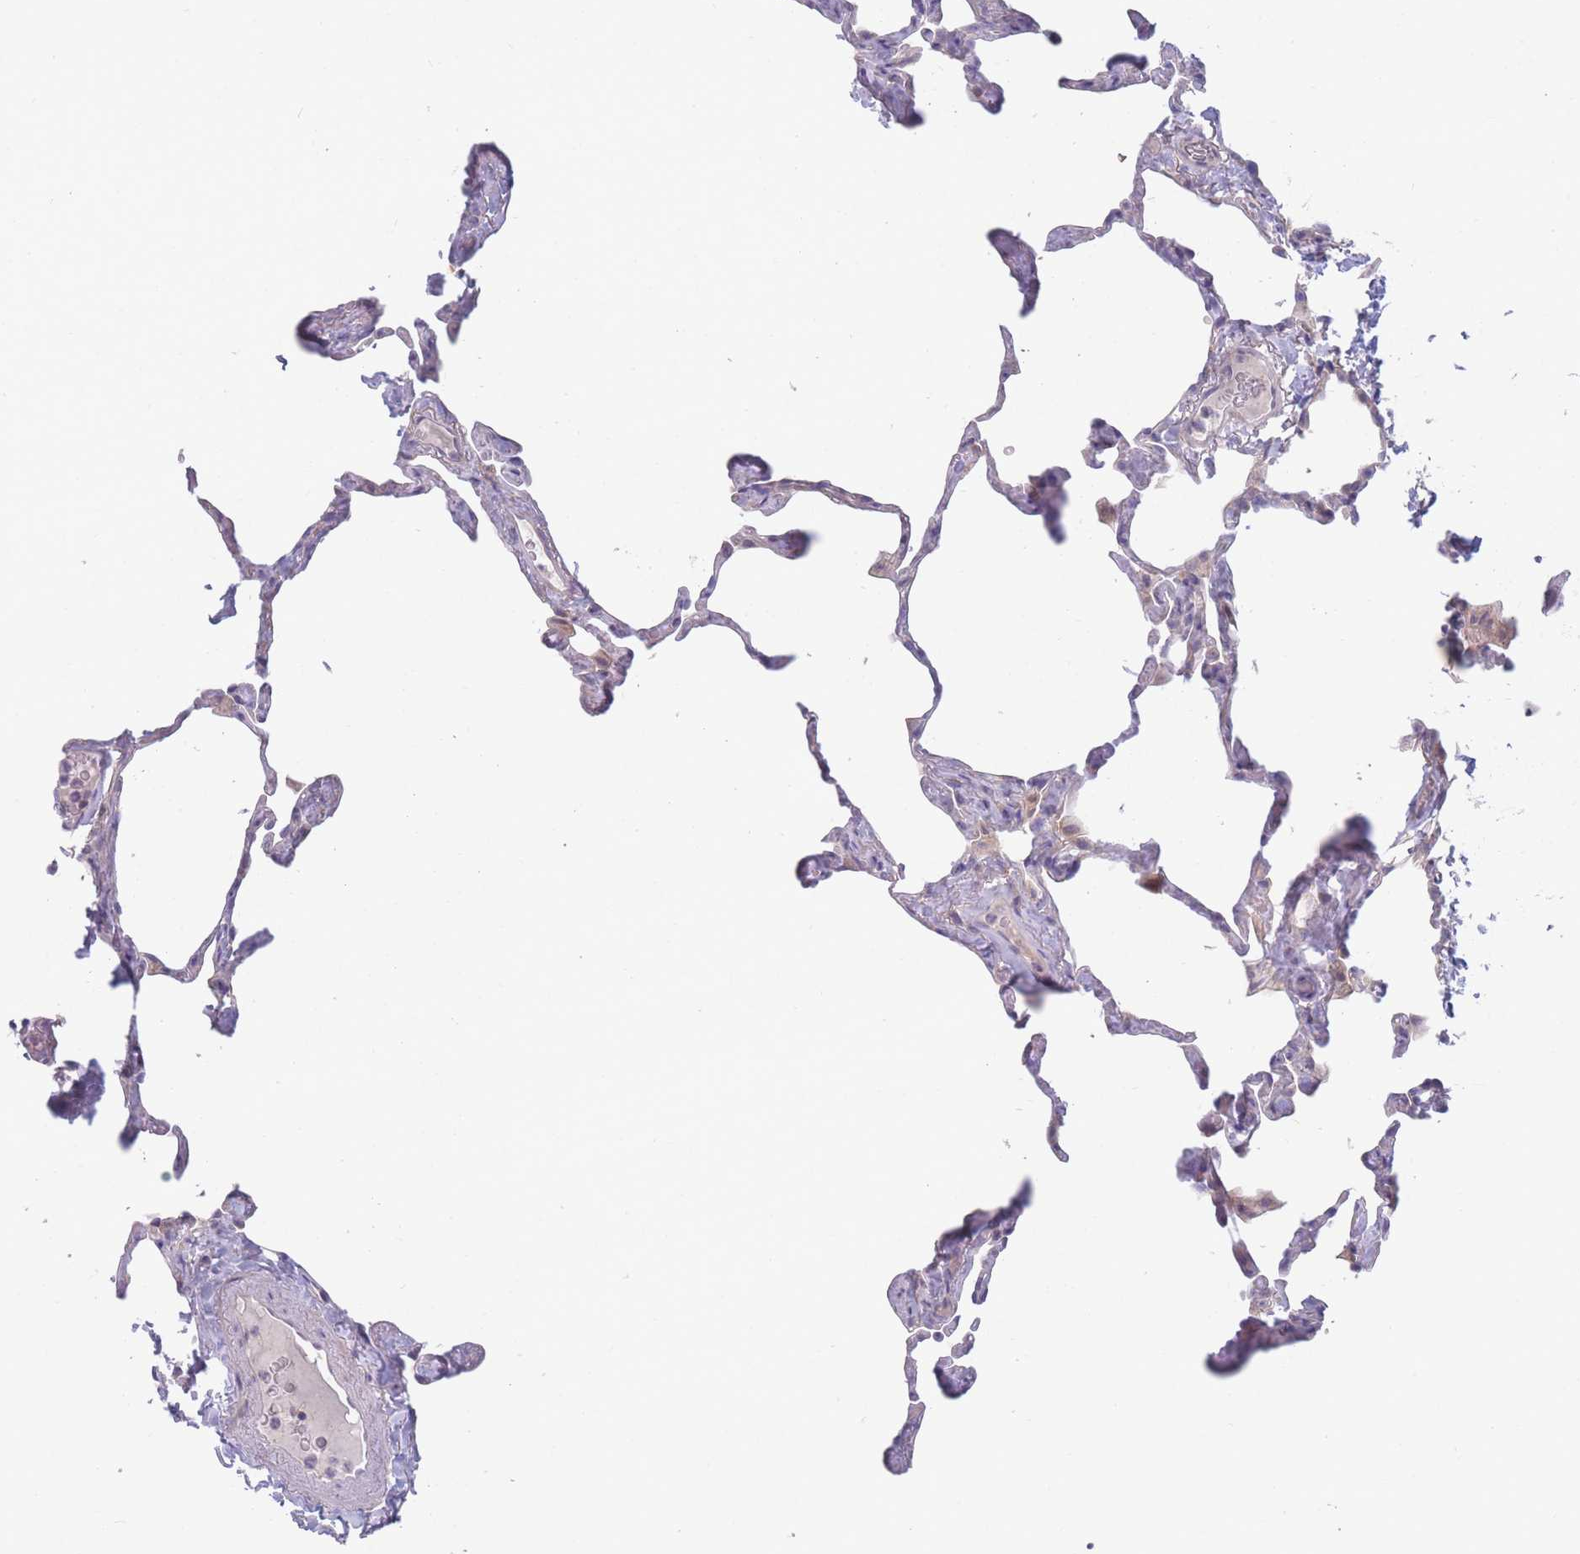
{"staining": {"intensity": "negative", "quantity": "none", "location": "none"}, "tissue": "lung", "cell_type": "Alveolar cells", "image_type": "normal", "snomed": [{"axis": "morphology", "description": "Normal tissue, NOS"}, {"axis": "topography", "description": "Lung"}], "caption": "High power microscopy histopathology image of an immunohistochemistry image of benign lung, revealing no significant staining in alveolar cells.", "gene": "PDE4A", "patient": {"sex": "male", "age": 65}}